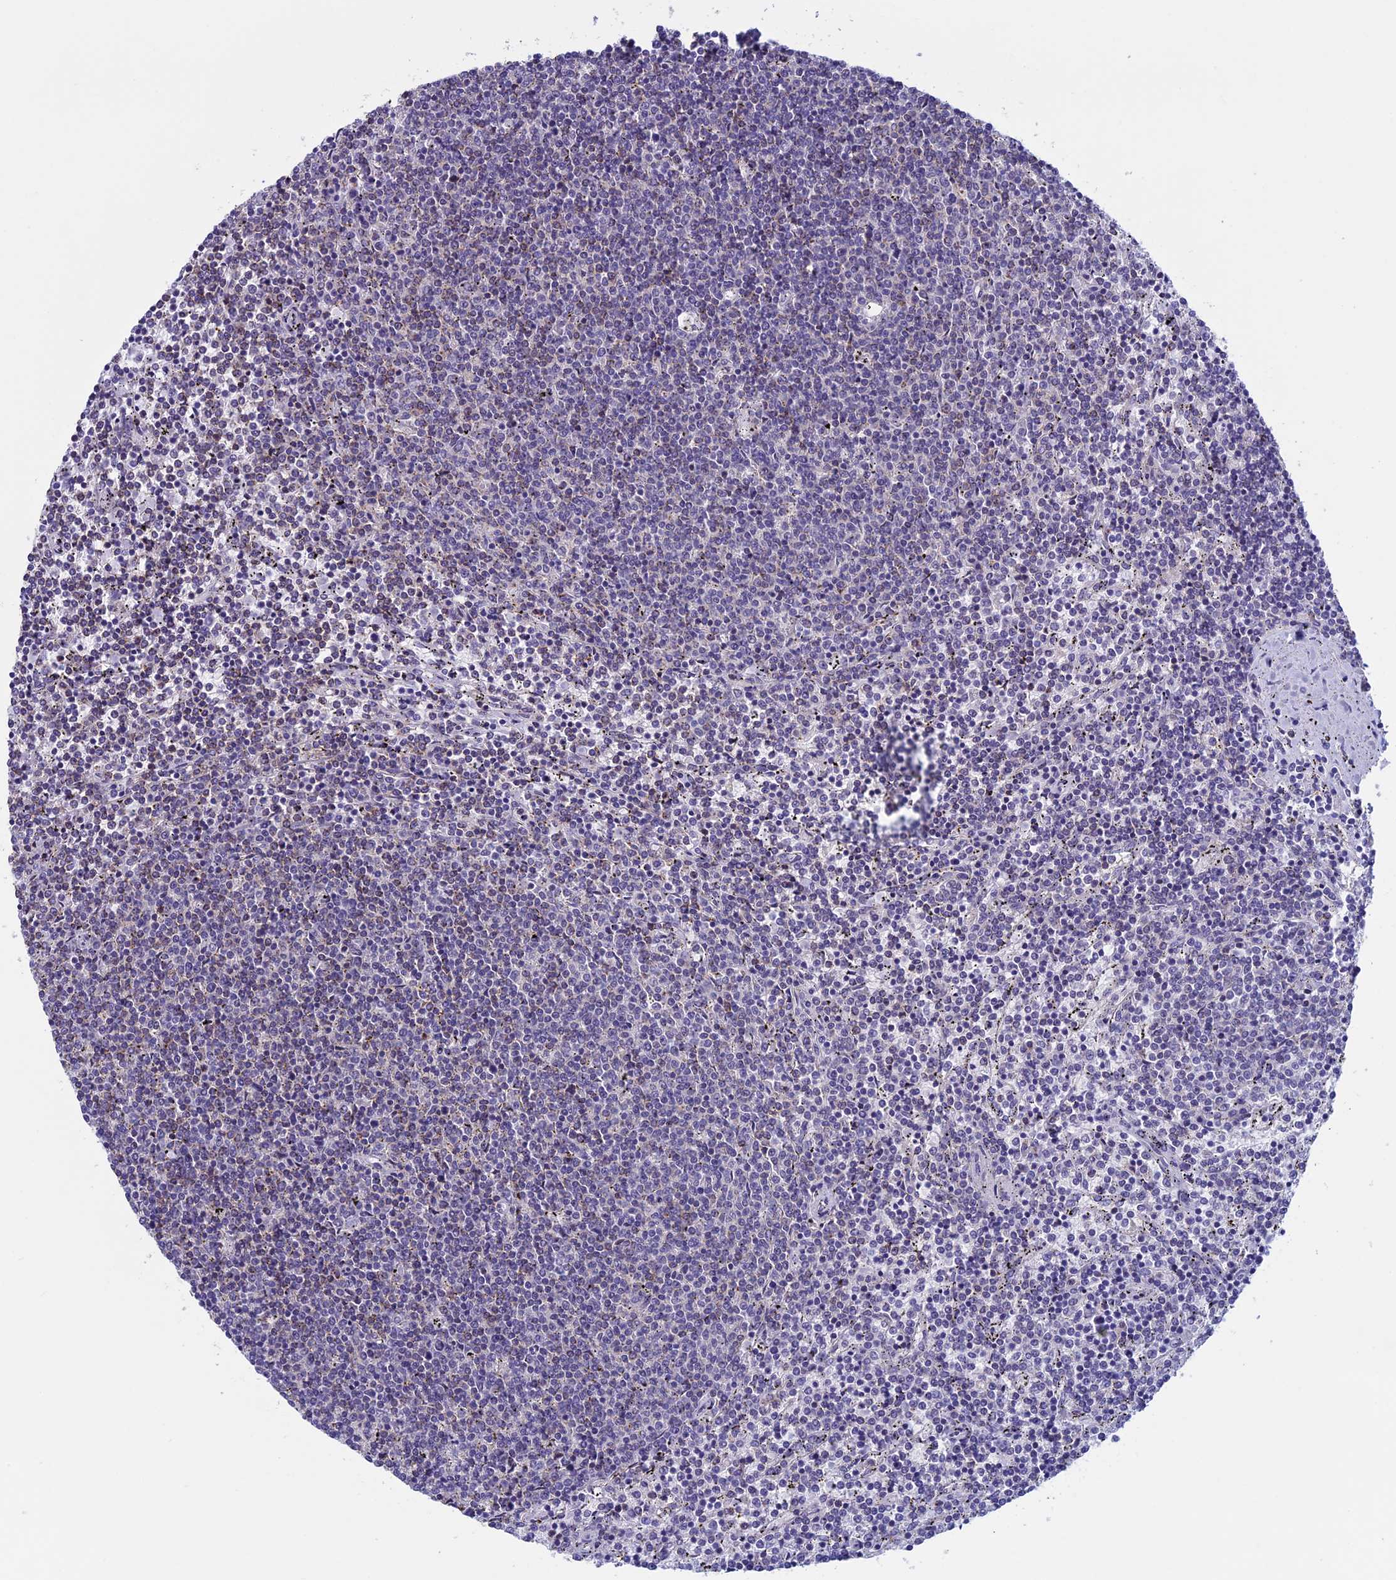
{"staining": {"intensity": "negative", "quantity": "none", "location": "none"}, "tissue": "lymphoma", "cell_type": "Tumor cells", "image_type": "cancer", "snomed": [{"axis": "morphology", "description": "Malignant lymphoma, non-Hodgkin's type, Low grade"}, {"axis": "topography", "description": "Spleen"}], "caption": "IHC histopathology image of neoplastic tissue: human low-grade malignant lymphoma, non-Hodgkin's type stained with DAB exhibits no significant protein expression in tumor cells.", "gene": "MFSD12", "patient": {"sex": "female", "age": 50}}